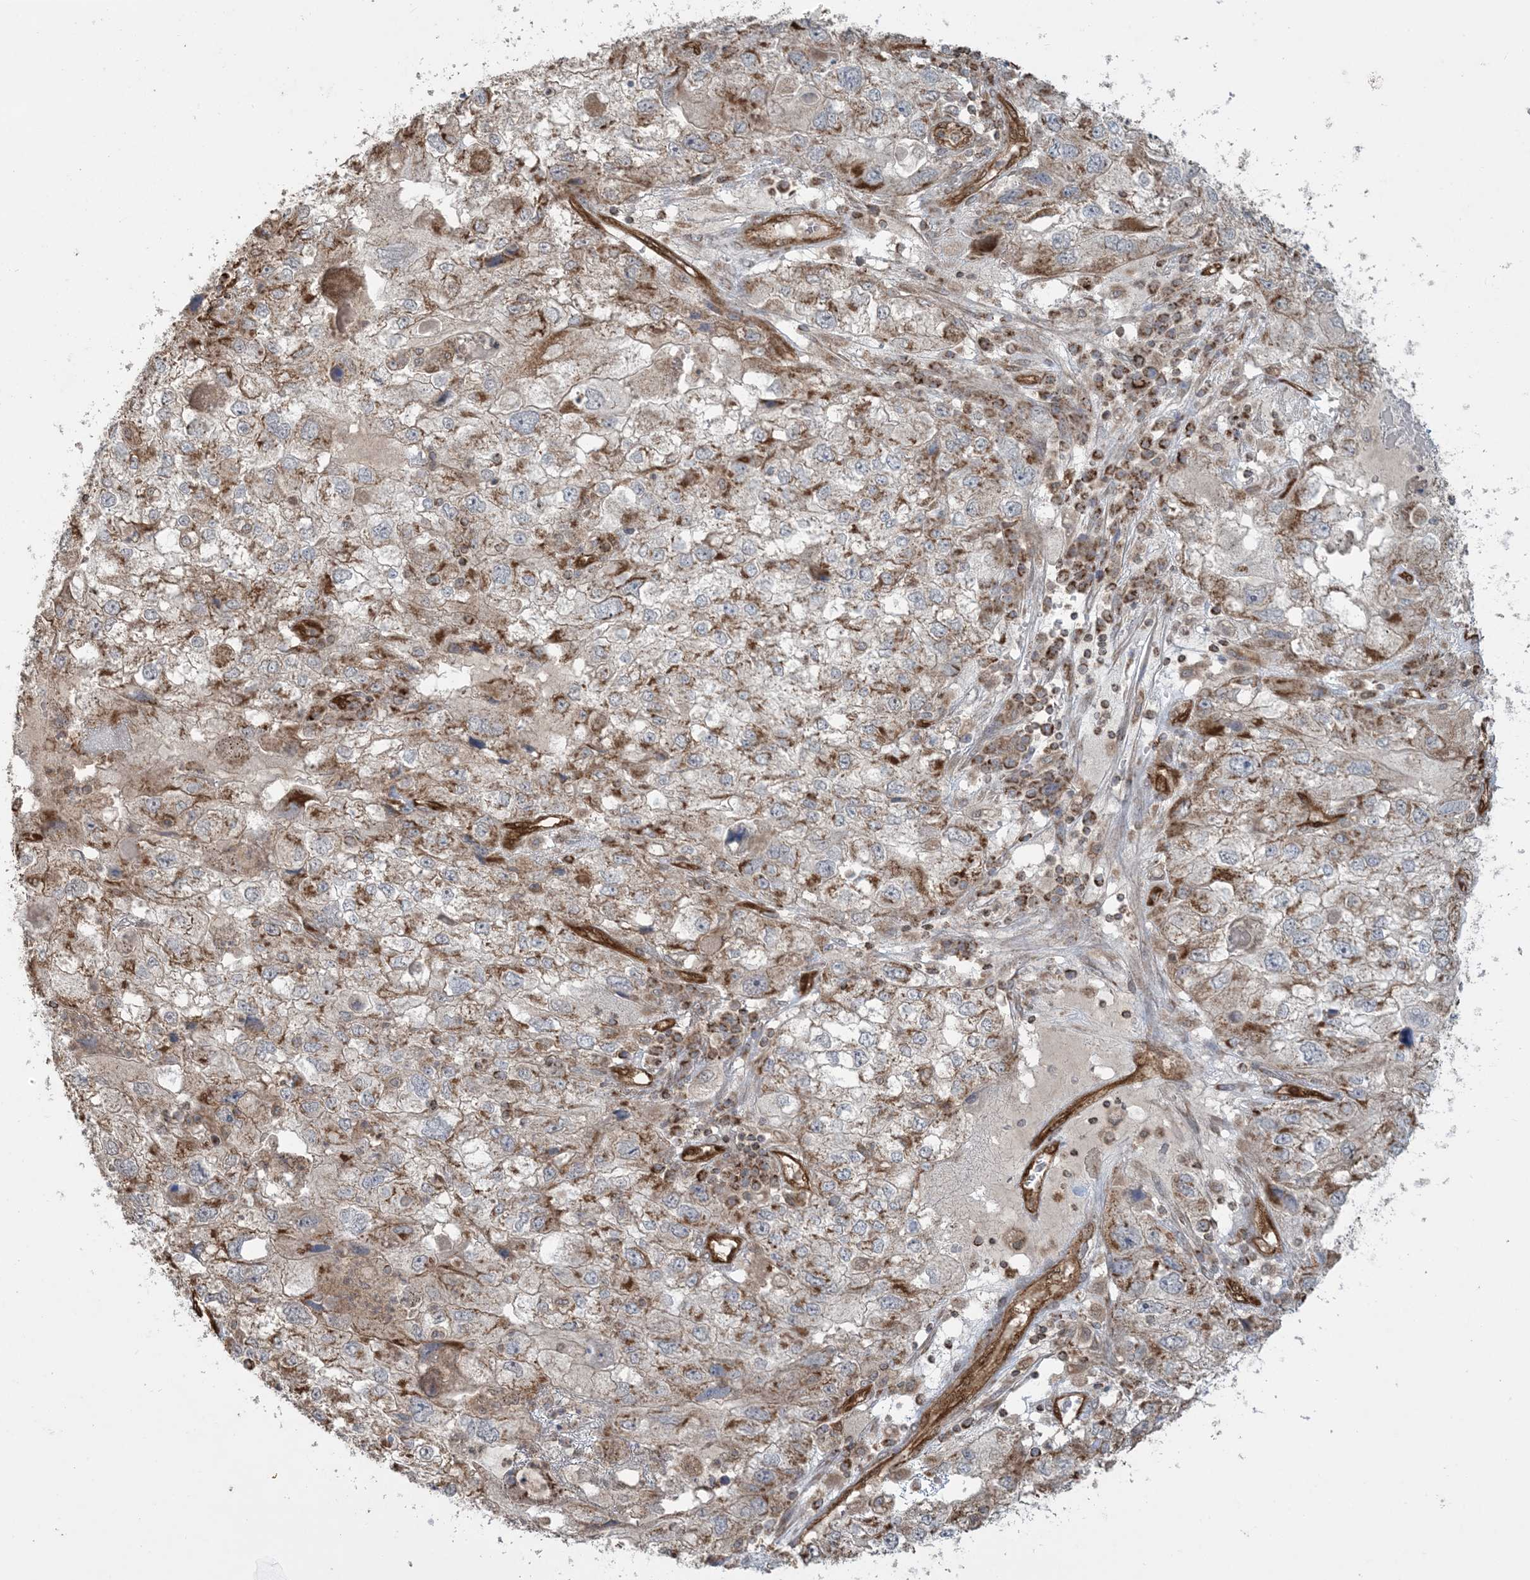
{"staining": {"intensity": "moderate", "quantity": "25%-75%", "location": "cytoplasmic/membranous"}, "tissue": "endometrial cancer", "cell_type": "Tumor cells", "image_type": "cancer", "snomed": [{"axis": "morphology", "description": "Adenocarcinoma, NOS"}, {"axis": "topography", "description": "Endometrium"}], "caption": "Endometrial cancer (adenocarcinoma) stained for a protein displays moderate cytoplasmic/membranous positivity in tumor cells.", "gene": "PPM1F", "patient": {"sex": "female", "age": 49}}